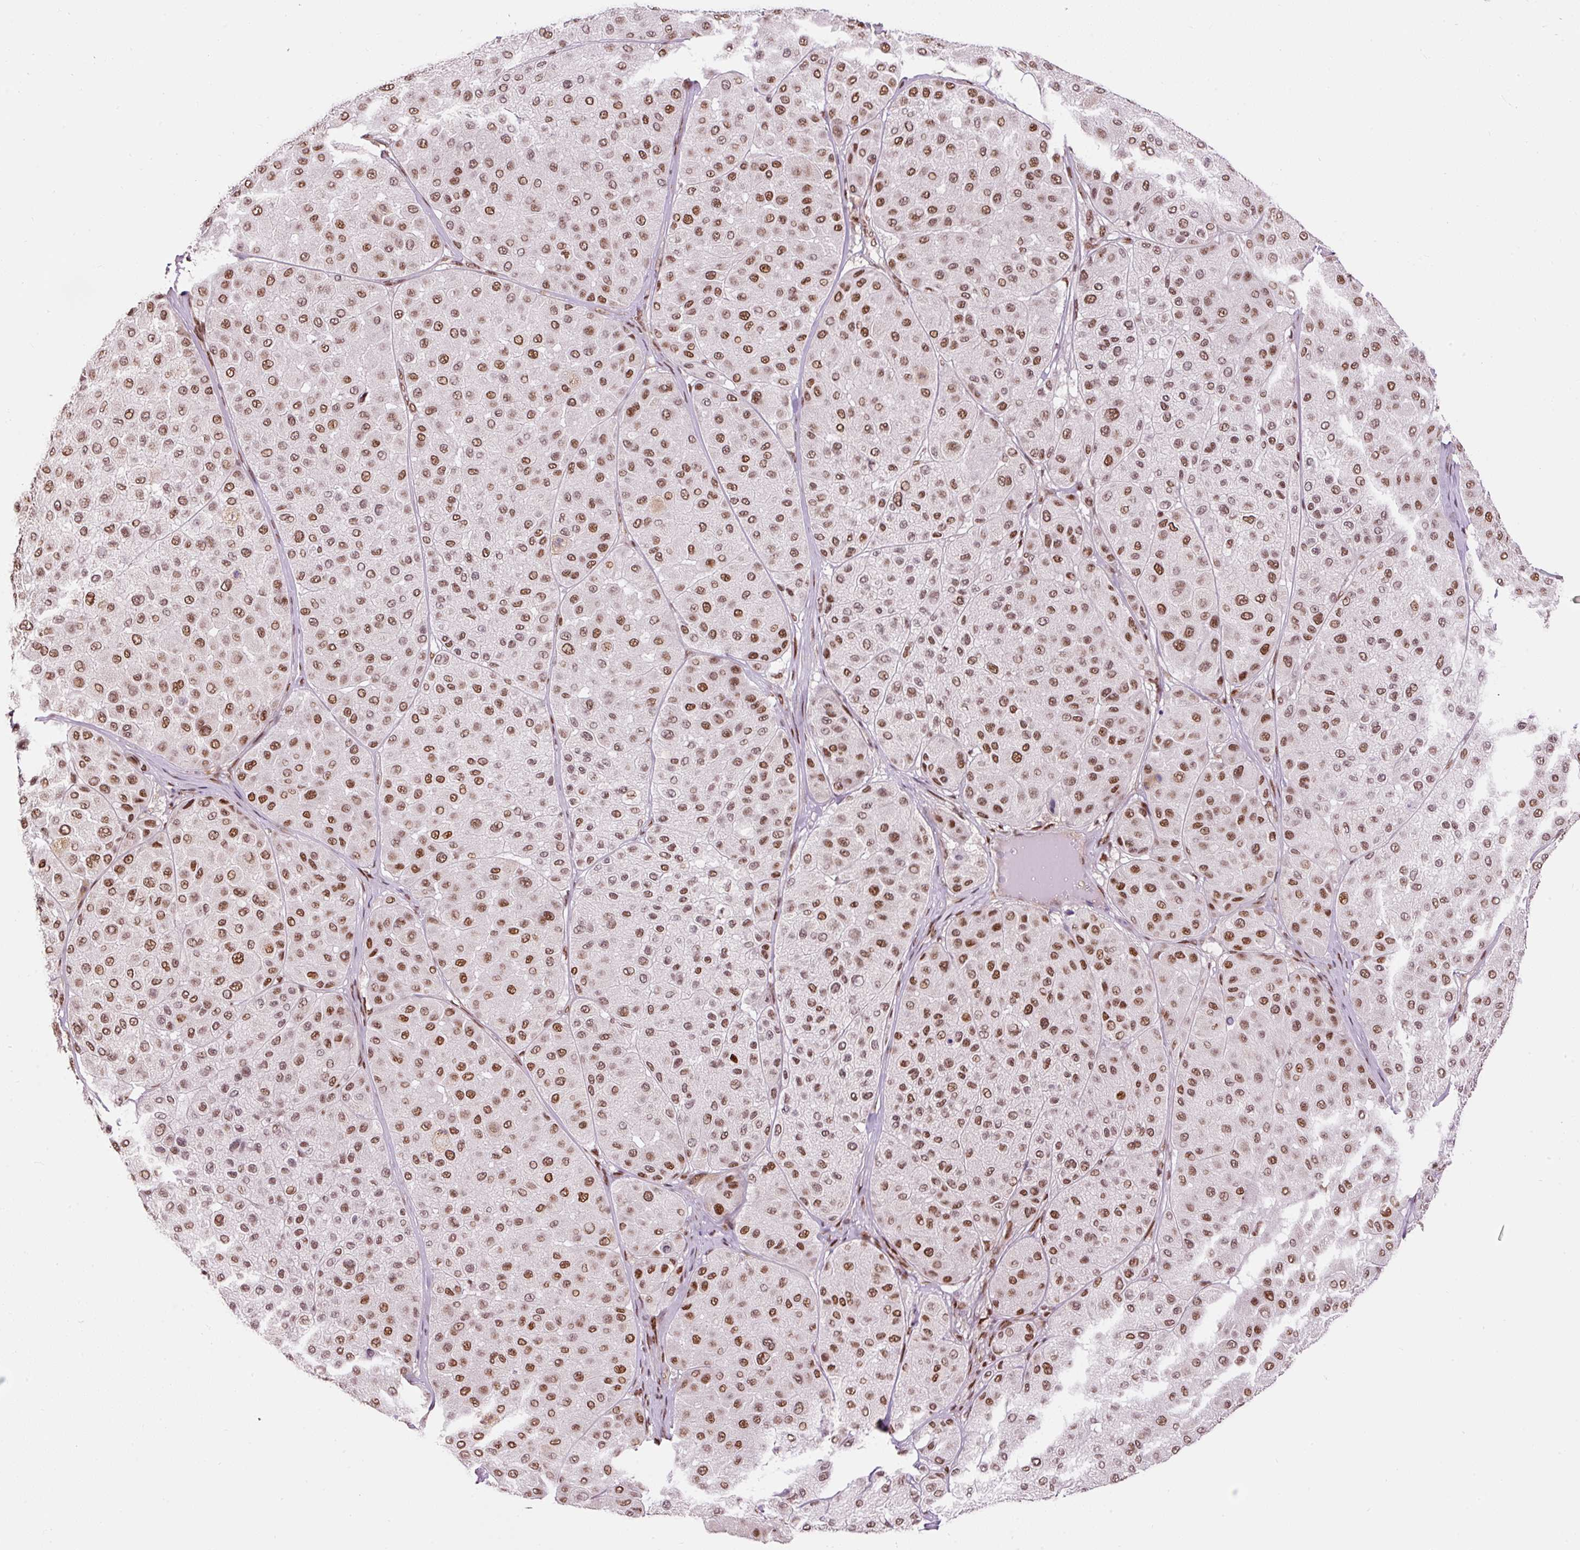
{"staining": {"intensity": "moderate", "quantity": ">75%", "location": "nuclear"}, "tissue": "melanoma", "cell_type": "Tumor cells", "image_type": "cancer", "snomed": [{"axis": "morphology", "description": "Malignant melanoma, Metastatic site"}, {"axis": "topography", "description": "Smooth muscle"}], "caption": "This micrograph displays immunohistochemistry (IHC) staining of malignant melanoma (metastatic site), with medium moderate nuclear staining in about >75% of tumor cells.", "gene": "HNRNPC", "patient": {"sex": "male", "age": 41}}